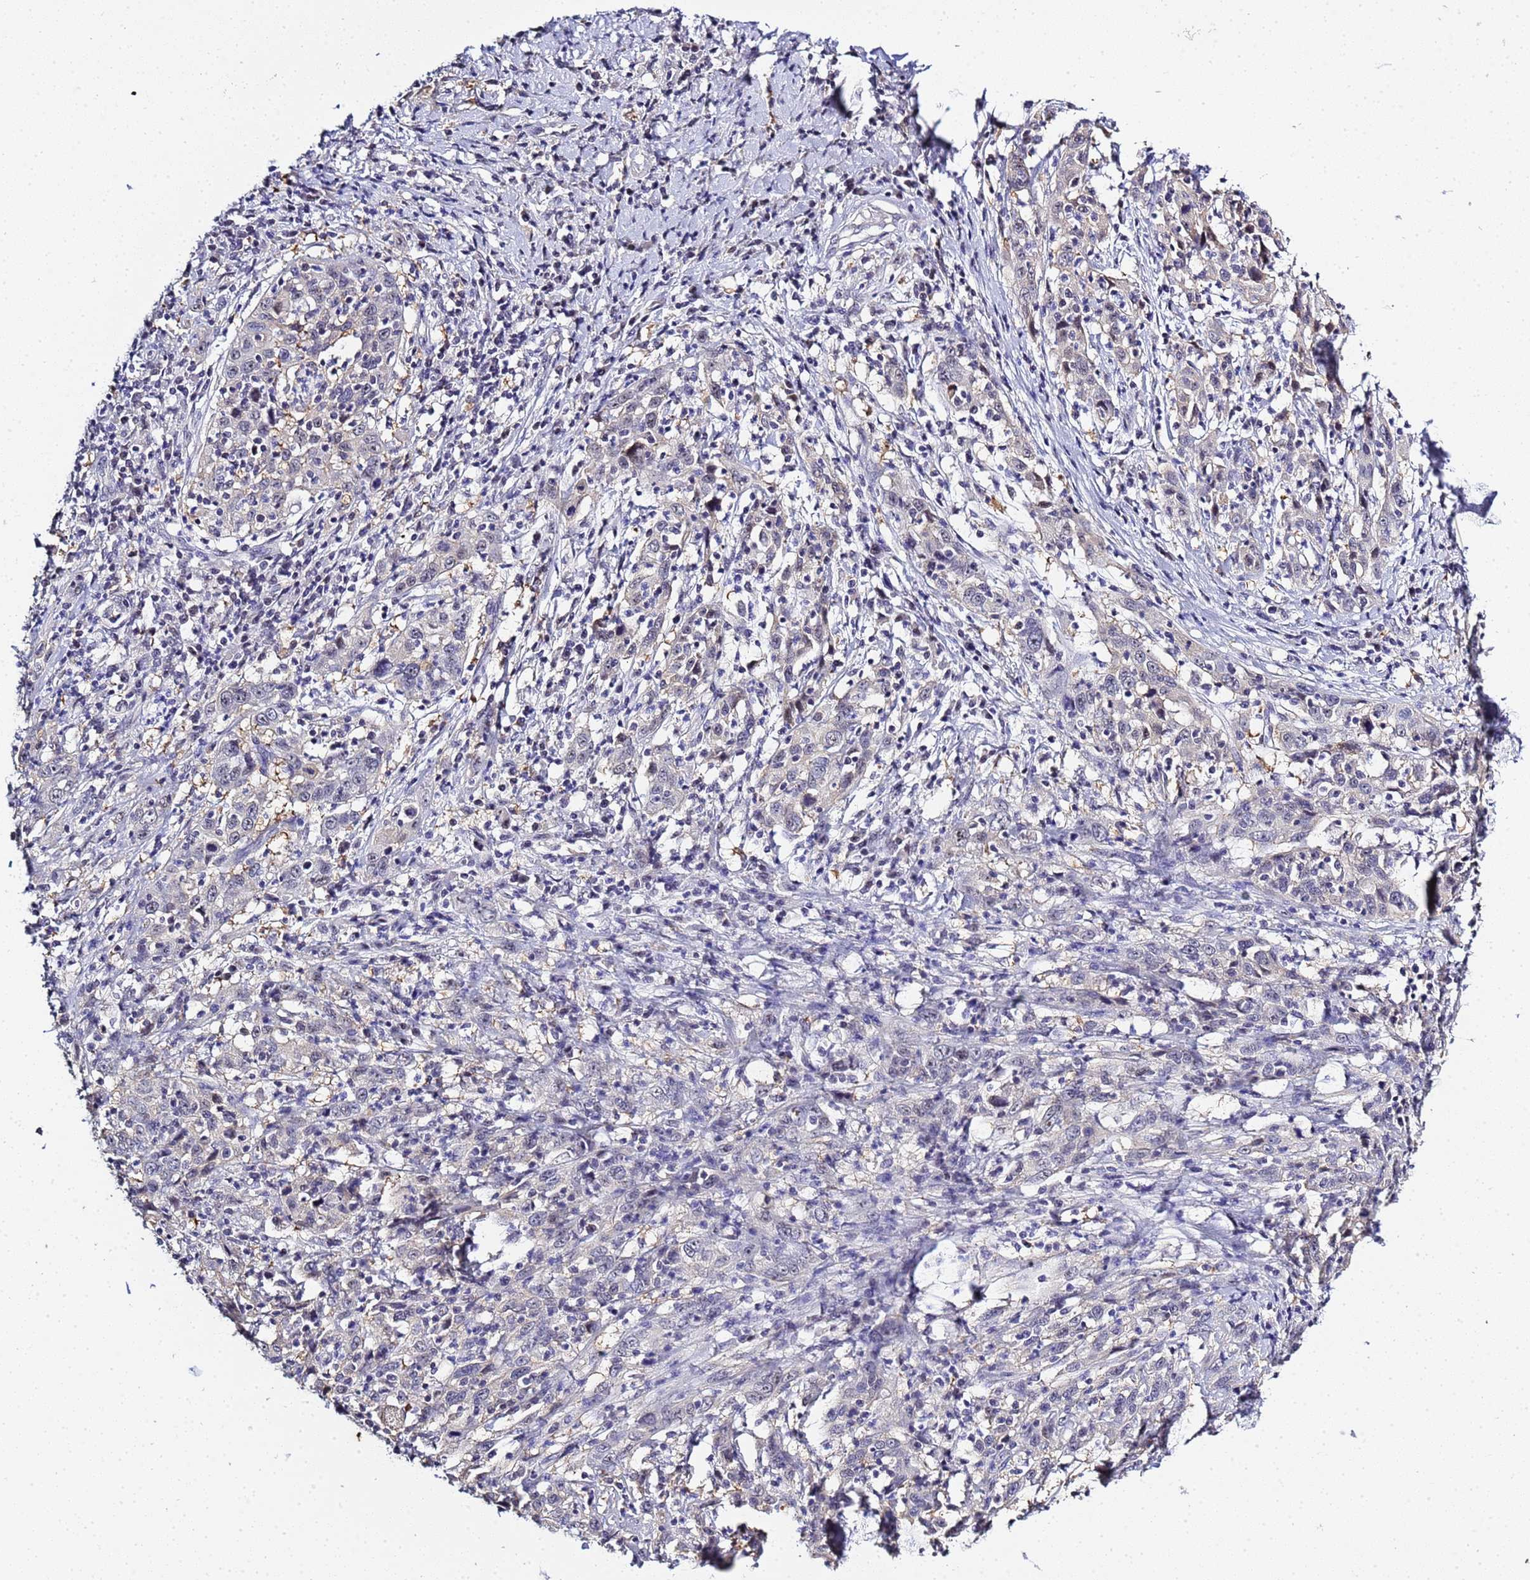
{"staining": {"intensity": "negative", "quantity": "none", "location": "none"}, "tissue": "cervical cancer", "cell_type": "Tumor cells", "image_type": "cancer", "snomed": [{"axis": "morphology", "description": "Squamous cell carcinoma, NOS"}, {"axis": "topography", "description": "Cervix"}], "caption": "Histopathology image shows no significant protein staining in tumor cells of cervical squamous cell carcinoma.", "gene": "ACTL6B", "patient": {"sex": "female", "age": 46}}